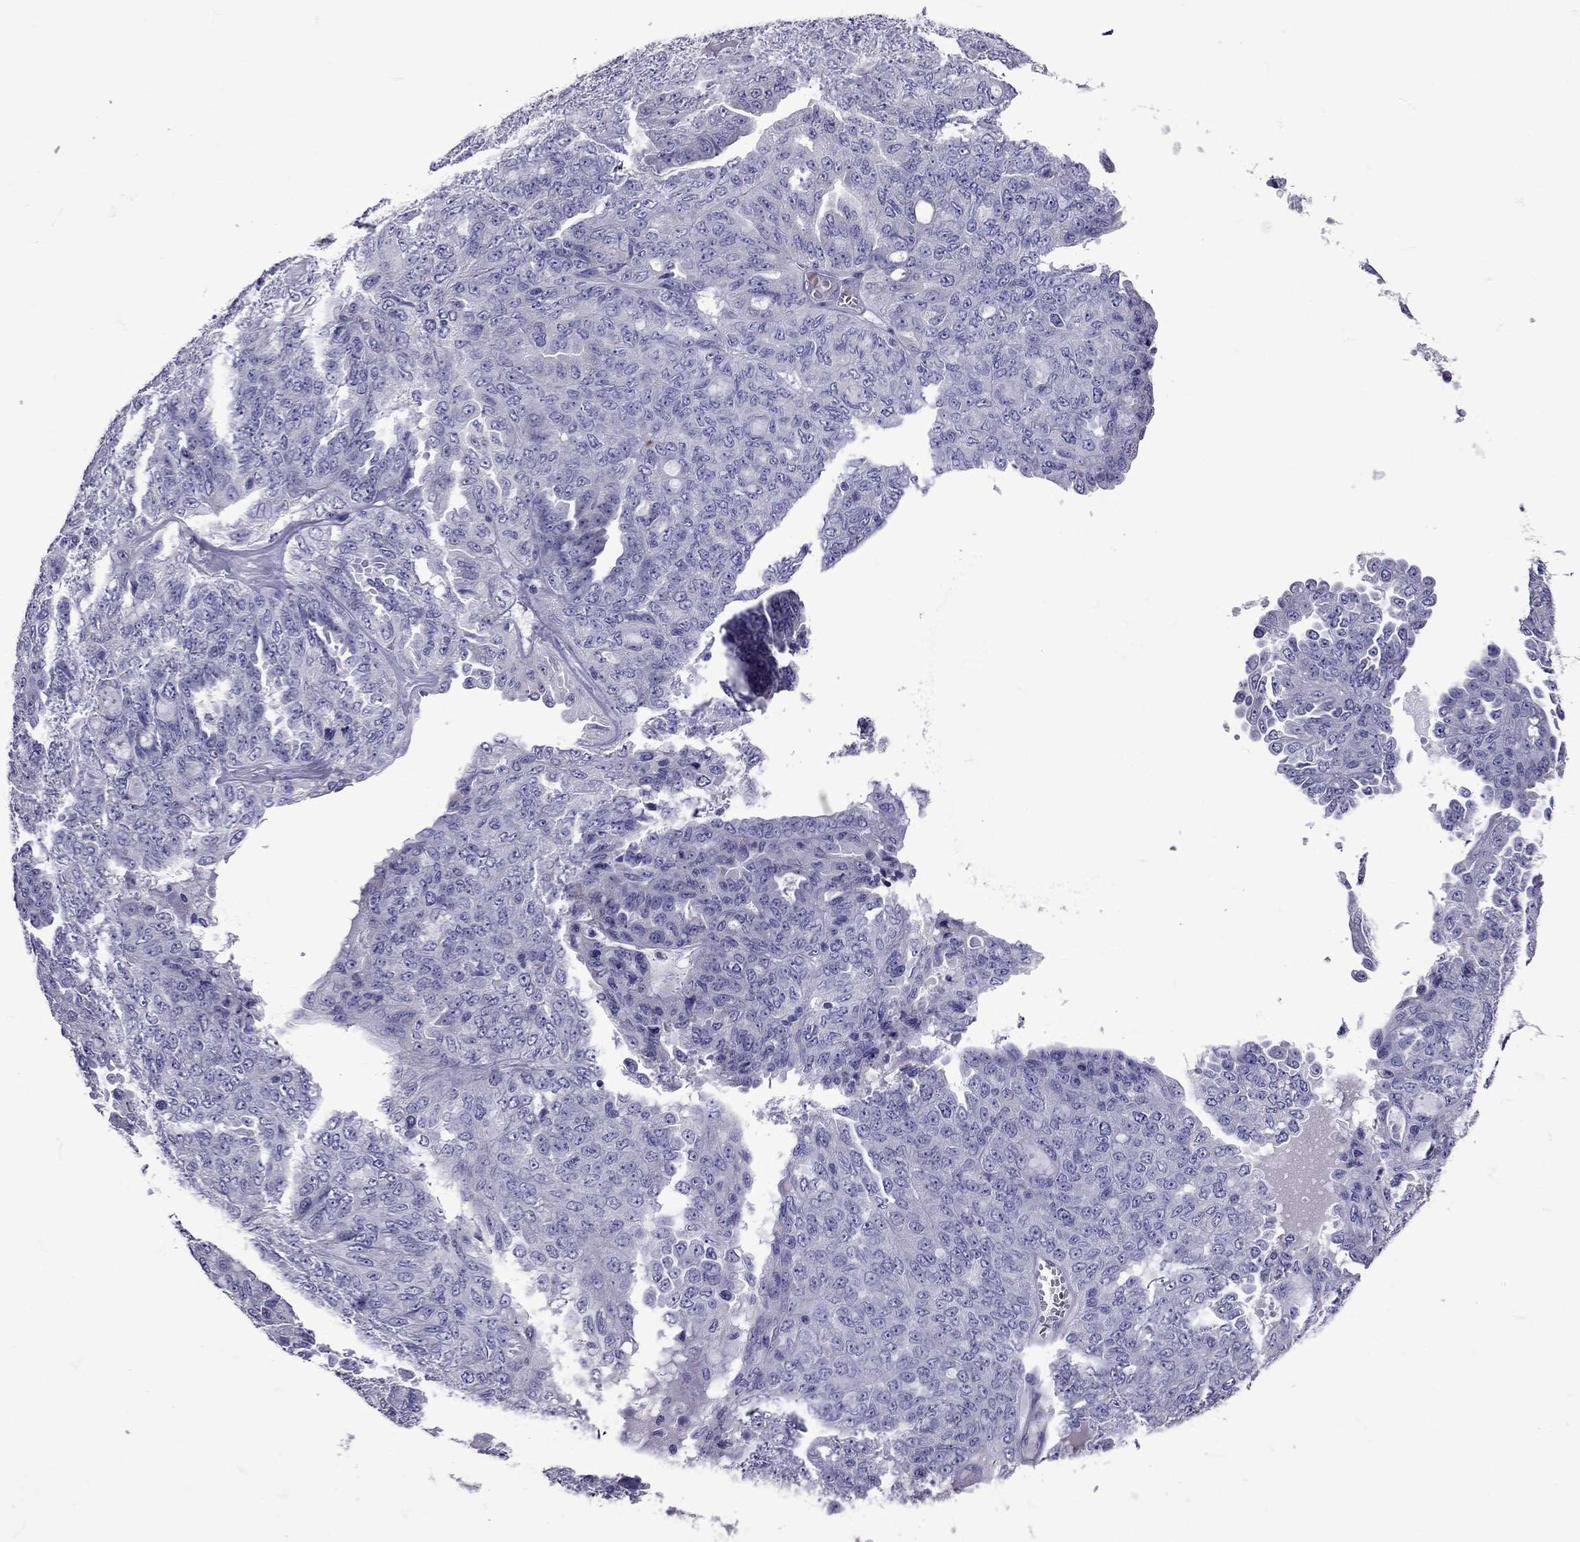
{"staining": {"intensity": "negative", "quantity": "none", "location": "none"}, "tissue": "ovarian cancer", "cell_type": "Tumor cells", "image_type": "cancer", "snomed": [{"axis": "morphology", "description": "Cystadenocarcinoma, serous, NOS"}, {"axis": "topography", "description": "Ovary"}], "caption": "Tumor cells show no significant positivity in ovarian cancer (serous cystadenocarcinoma).", "gene": "TBR1", "patient": {"sex": "female", "age": 71}}